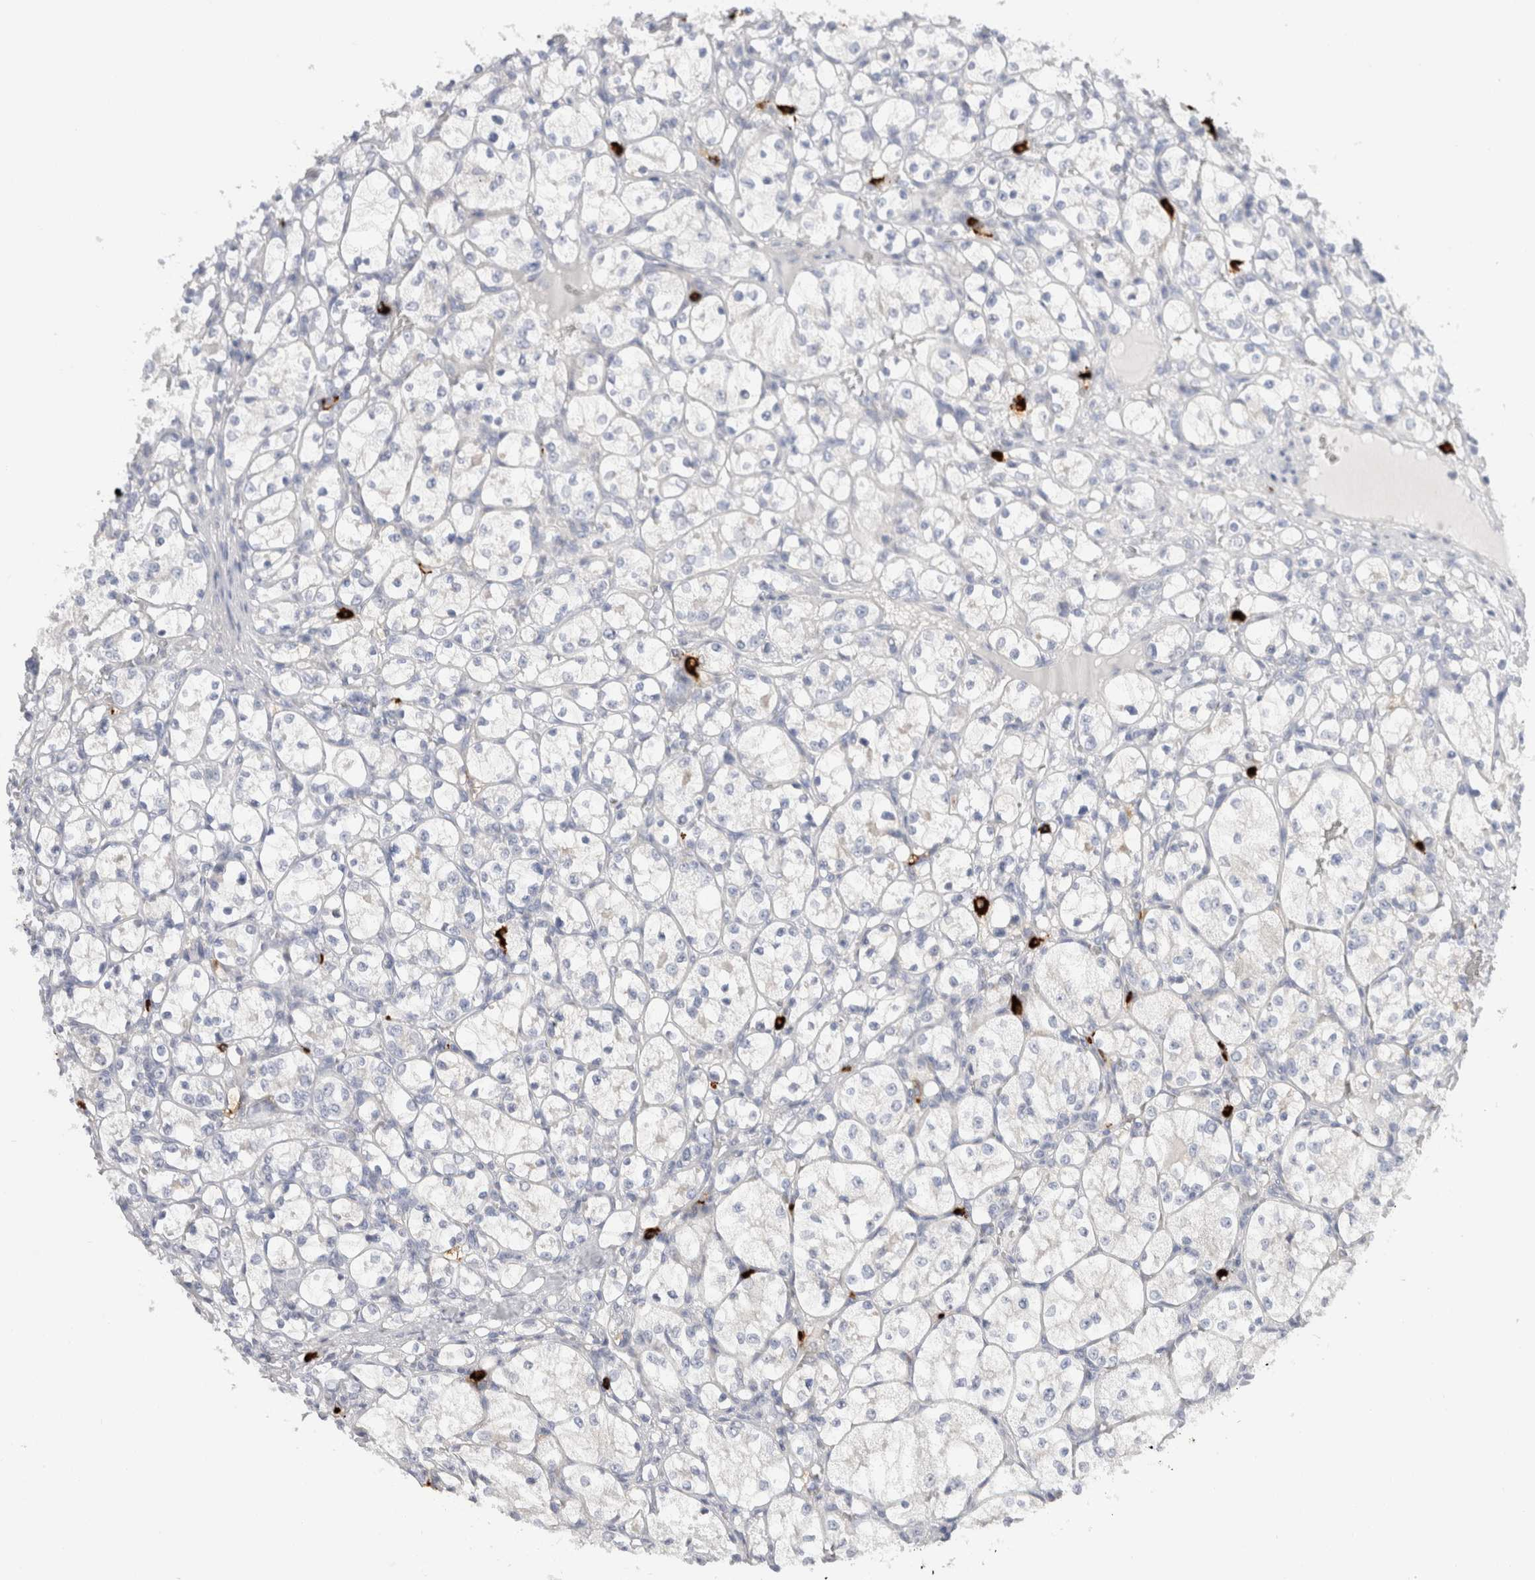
{"staining": {"intensity": "negative", "quantity": "none", "location": "none"}, "tissue": "renal cancer", "cell_type": "Tumor cells", "image_type": "cancer", "snomed": [{"axis": "morphology", "description": "Adenocarcinoma, NOS"}, {"axis": "topography", "description": "Kidney"}], "caption": "Histopathology image shows no protein positivity in tumor cells of renal adenocarcinoma tissue.", "gene": "SPINK2", "patient": {"sex": "female", "age": 69}}